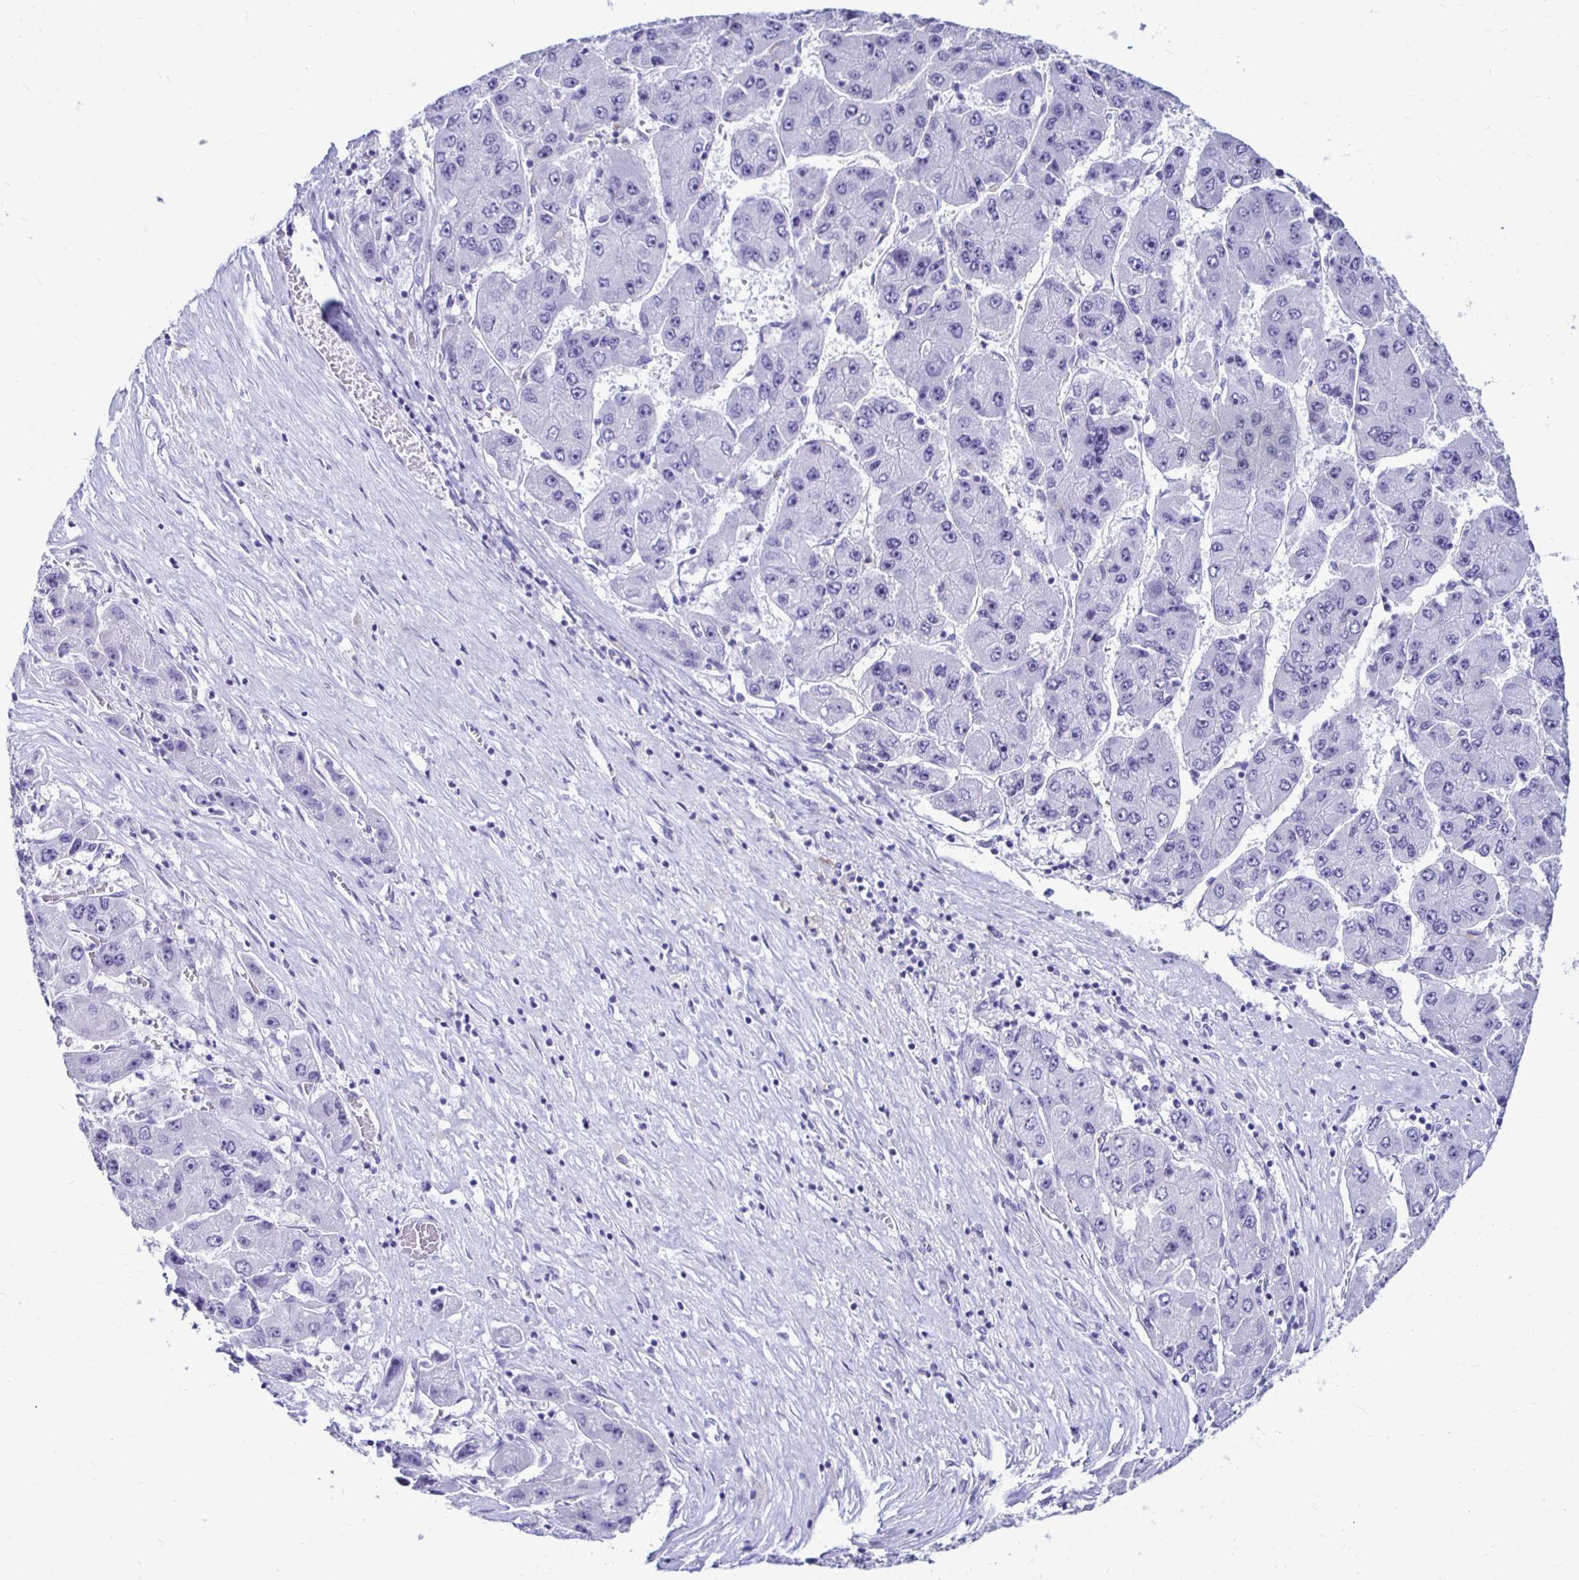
{"staining": {"intensity": "negative", "quantity": "none", "location": "none"}, "tissue": "liver cancer", "cell_type": "Tumor cells", "image_type": "cancer", "snomed": [{"axis": "morphology", "description": "Carcinoma, Hepatocellular, NOS"}, {"axis": "topography", "description": "Liver"}], "caption": "High magnification brightfield microscopy of liver hepatocellular carcinoma stained with DAB (brown) and counterstained with hematoxylin (blue): tumor cells show no significant staining.", "gene": "CST5", "patient": {"sex": "female", "age": 61}}